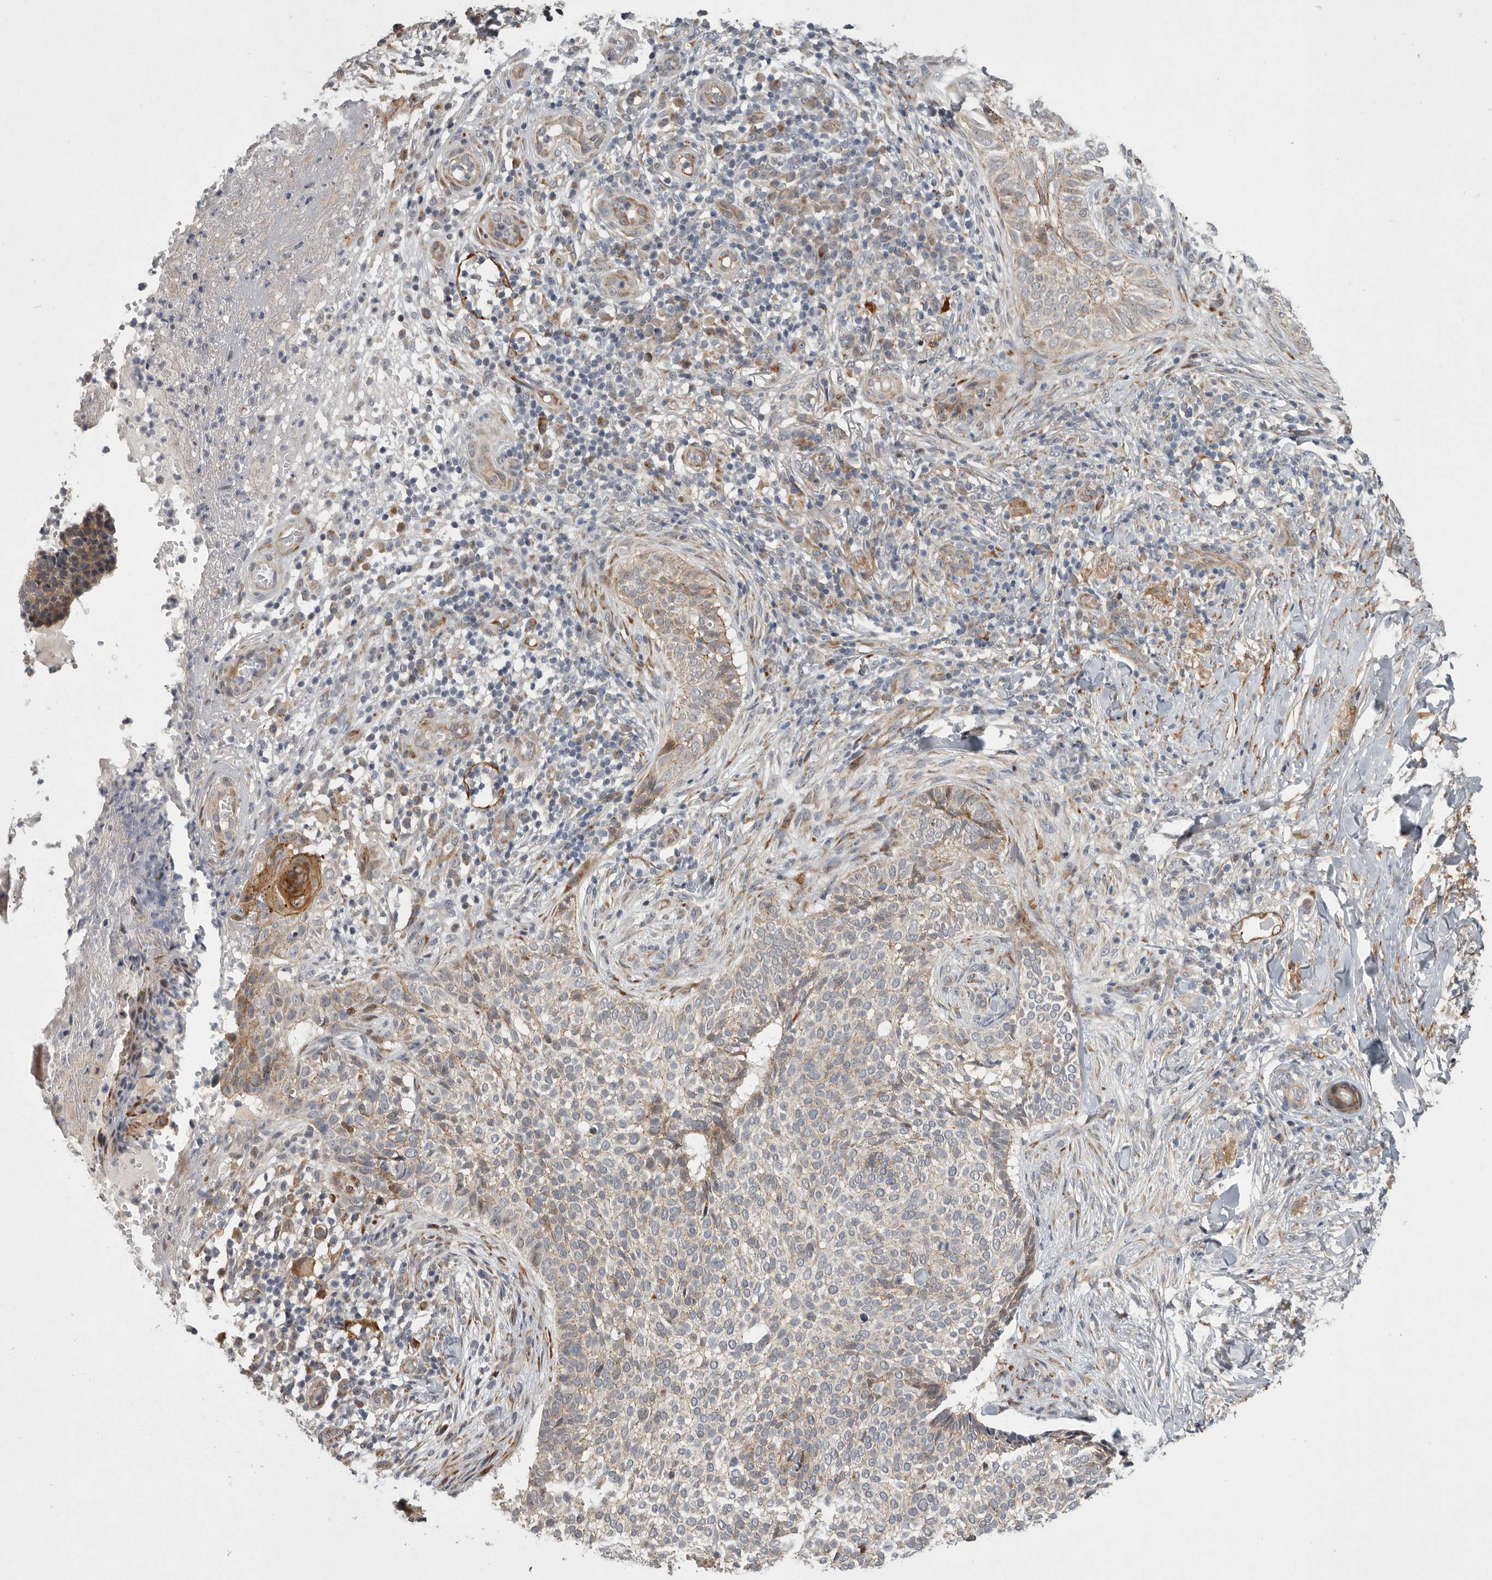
{"staining": {"intensity": "moderate", "quantity": "<25%", "location": "cytoplasmic/membranous"}, "tissue": "skin cancer", "cell_type": "Tumor cells", "image_type": "cancer", "snomed": [{"axis": "morphology", "description": "Normal tissue, NOS"}, {"axis": "morphology", "description": "Basal cell carcinoma"}, {"axis": "topography", "description": "Skin"}], "caption": "Human skin cancer (basal cell carcinoma) stained with a brown dye reveals moderate cytoplasmic/membranous positive staining in about <25% of tumor cells.", "gene": "MPDZ", "patient": {"sex": "male", "age": 67}}